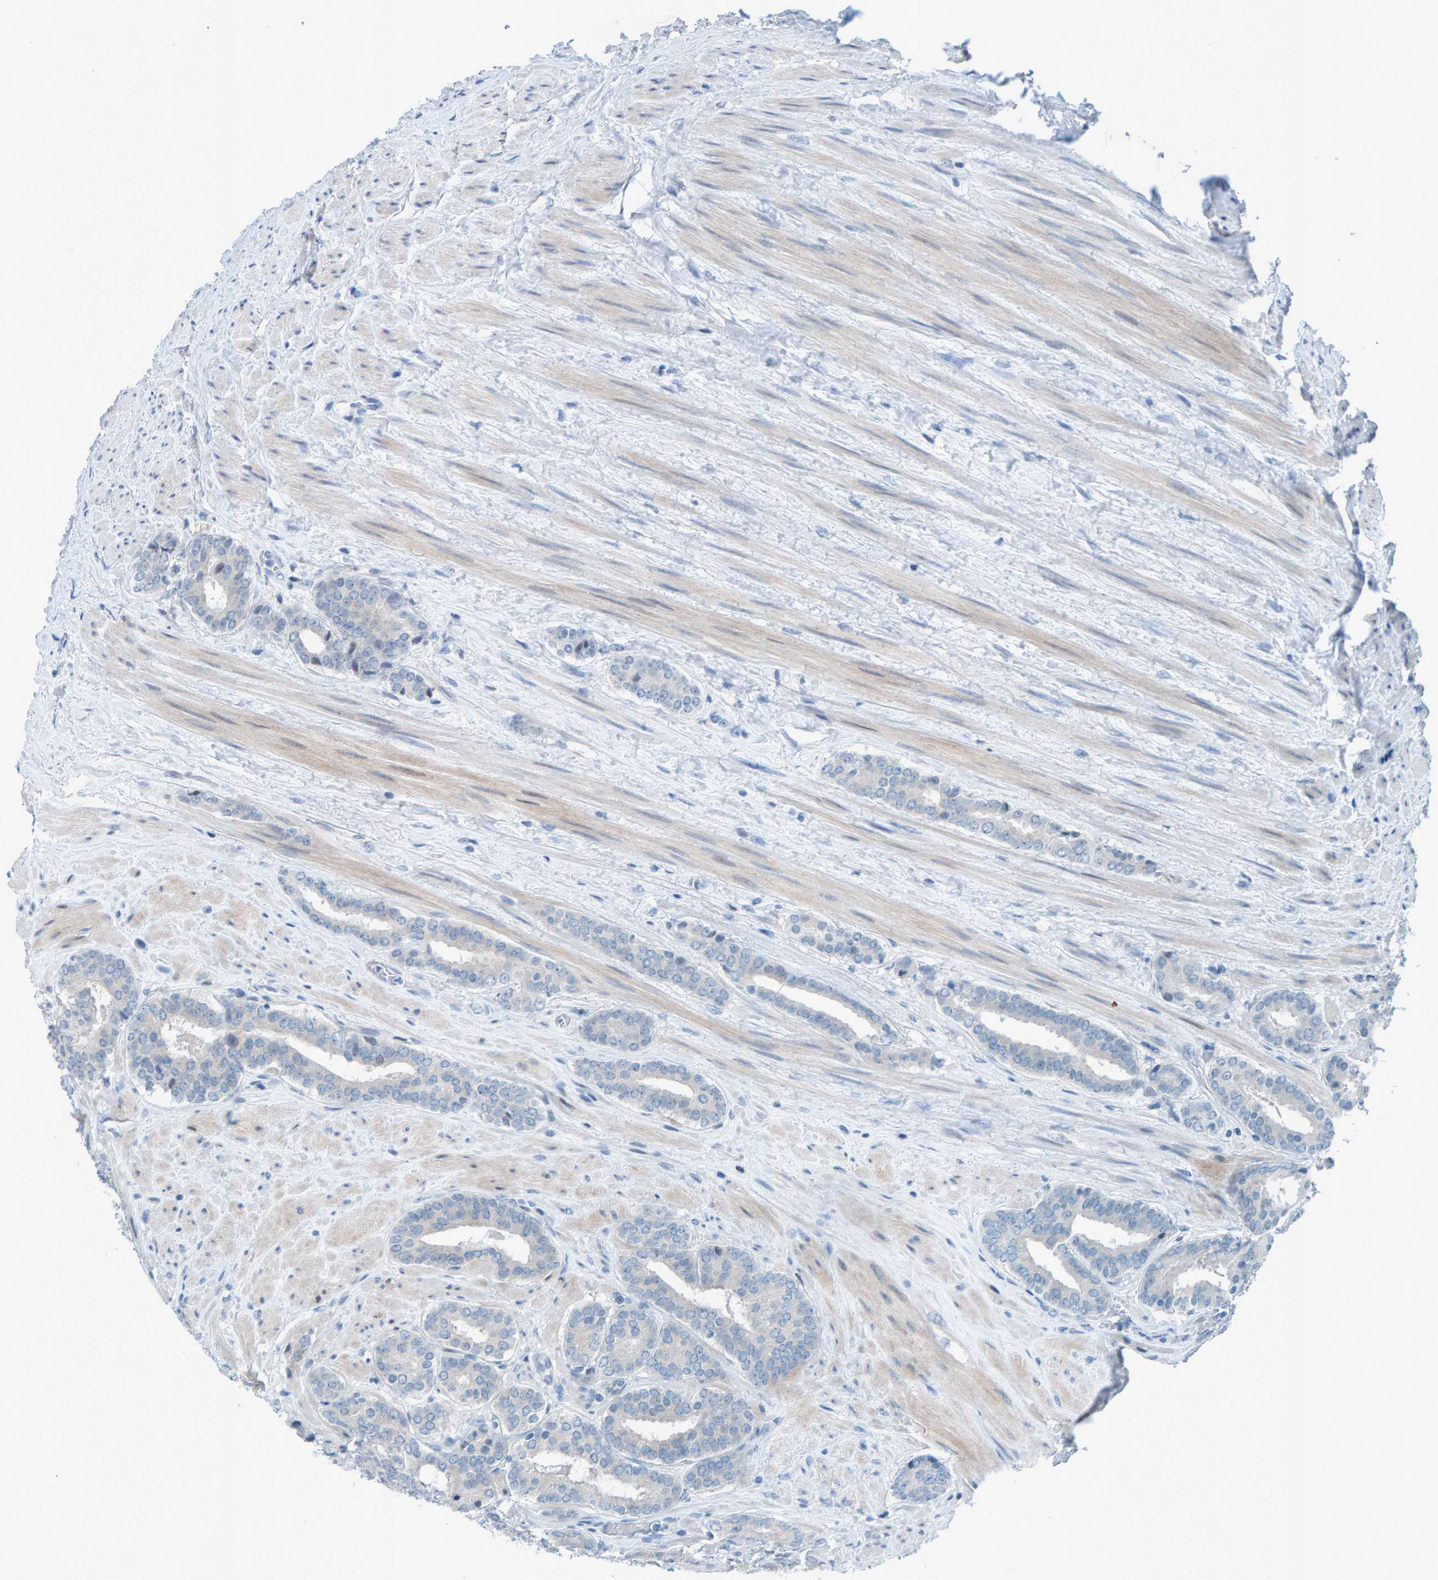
{"staining": {"intensity": "negative", "quantity": "none", "location": "none"}, "tissue": "prostate cancer", "cell_type": "Tumor cells", "image_type": "cancer", "snomed": [{"axis": "morphology", "description": "Adenocarcinoma, Low grade"}, {"axis": "topography", "description": "Prostate"}], "caption": "IHC of prostate cancer (low-grade adenocarcinoma) reveals no staining in tumor cells. The staining was performed using DAB to visualize the protein expression in brown, while the nuclei were stained in blue with hematoxylin (Magnification: 20x).", "gene": "CNP", "patient": {"sex": "male", "age": 69}}